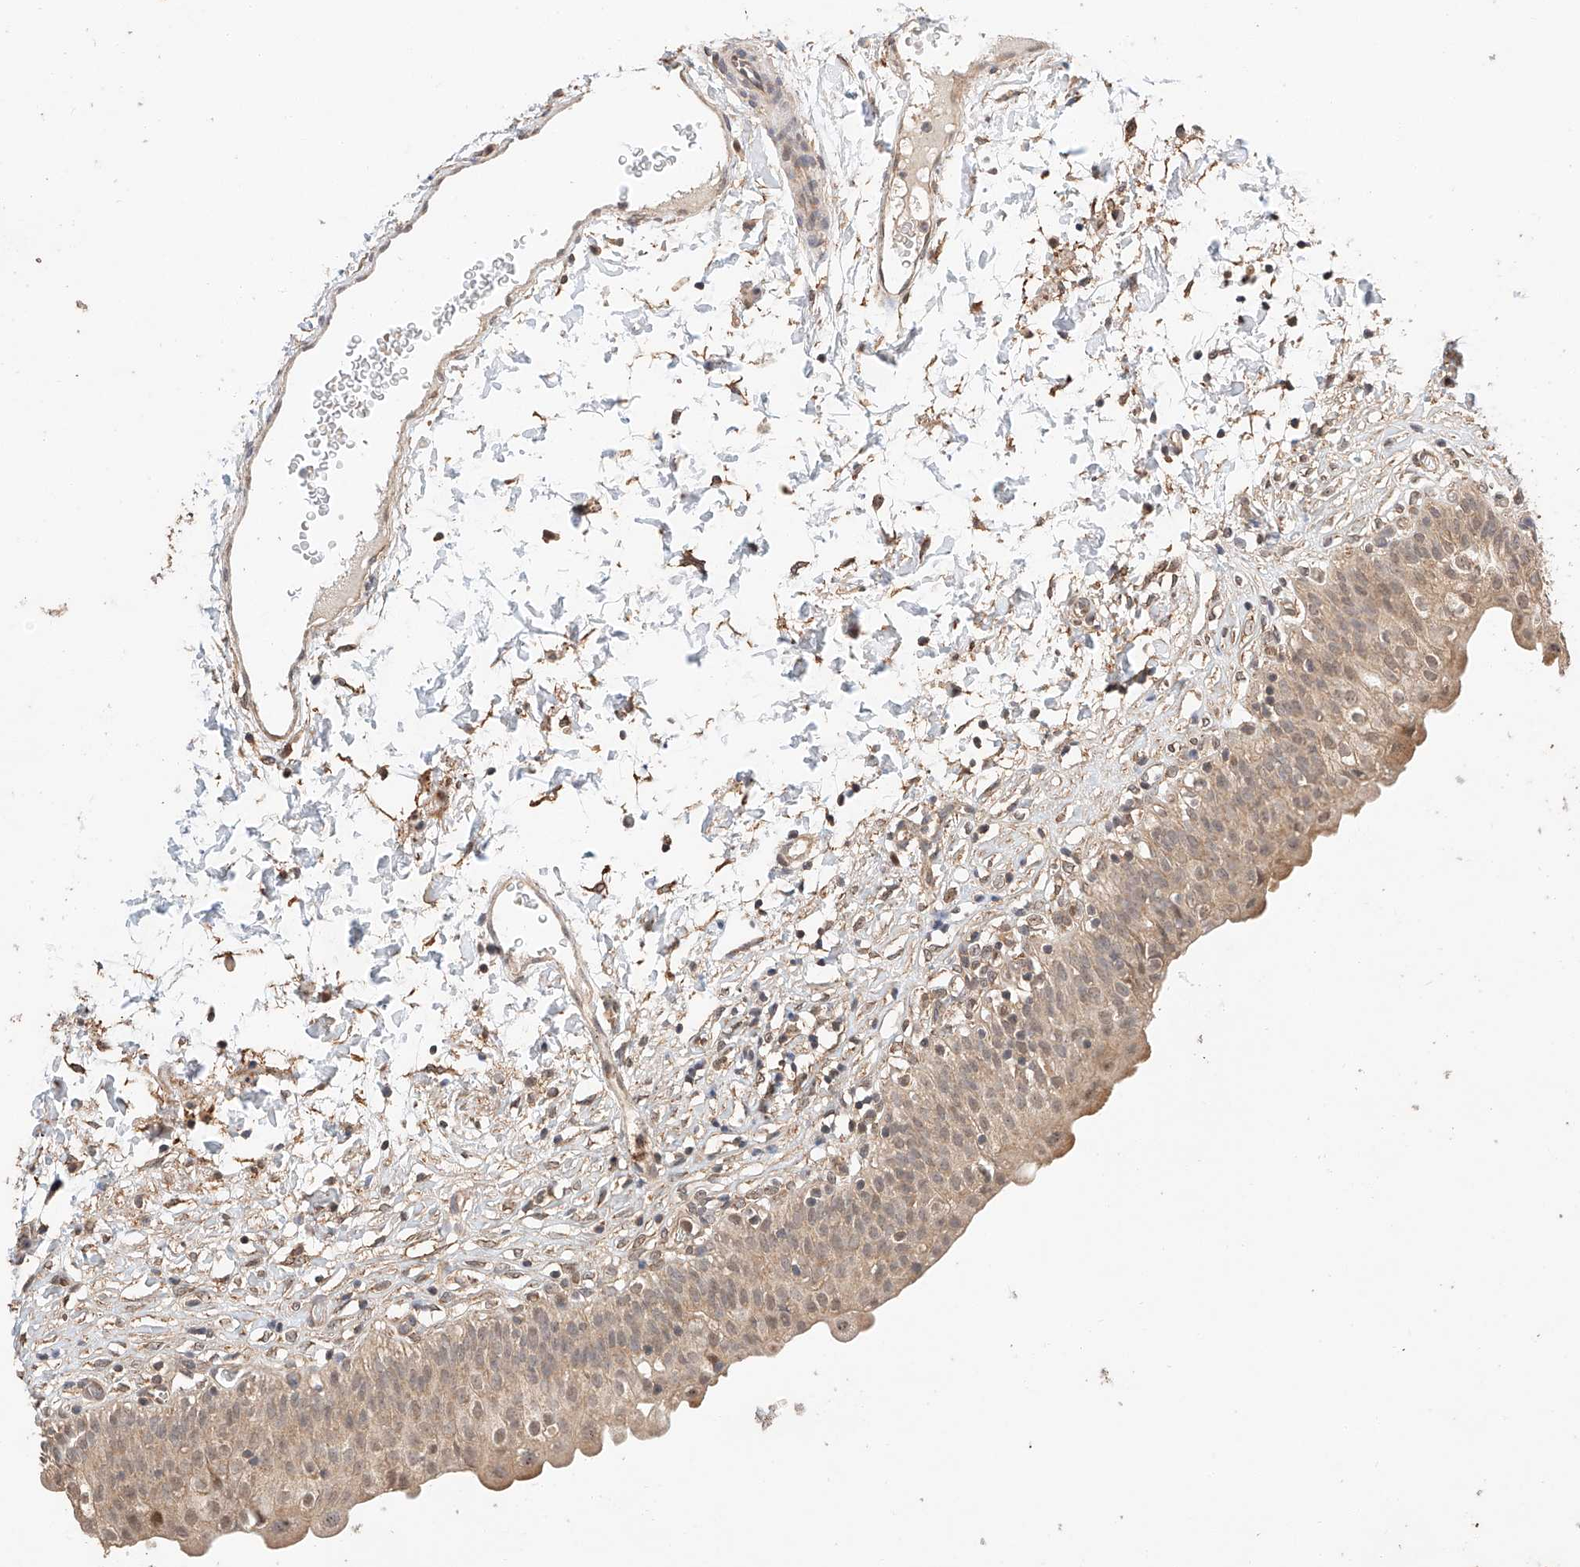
{"staining": {"intensity": "moderate", "quantity": ">75%", "location": "cytoplasmic/membranous,nuclear"}, "tissue": "urinary bladder", "cell_type": "Urothelial cells", "image_type": "normal", "snomed": [{"axis": "morphology", "description": "Normal tissue, NOS"}, {"axis": "topography", "description": "Urinary bladder"}], "caption": "About >75% of urothelial cells in normal human urinary bladder exhibit moderate cytoplasmic/membranous,nuclear protein expression as visualized by brown immunohistochemical staining.", "gene": "RAB23", "patient": {"sex": "male", "age": 55}}